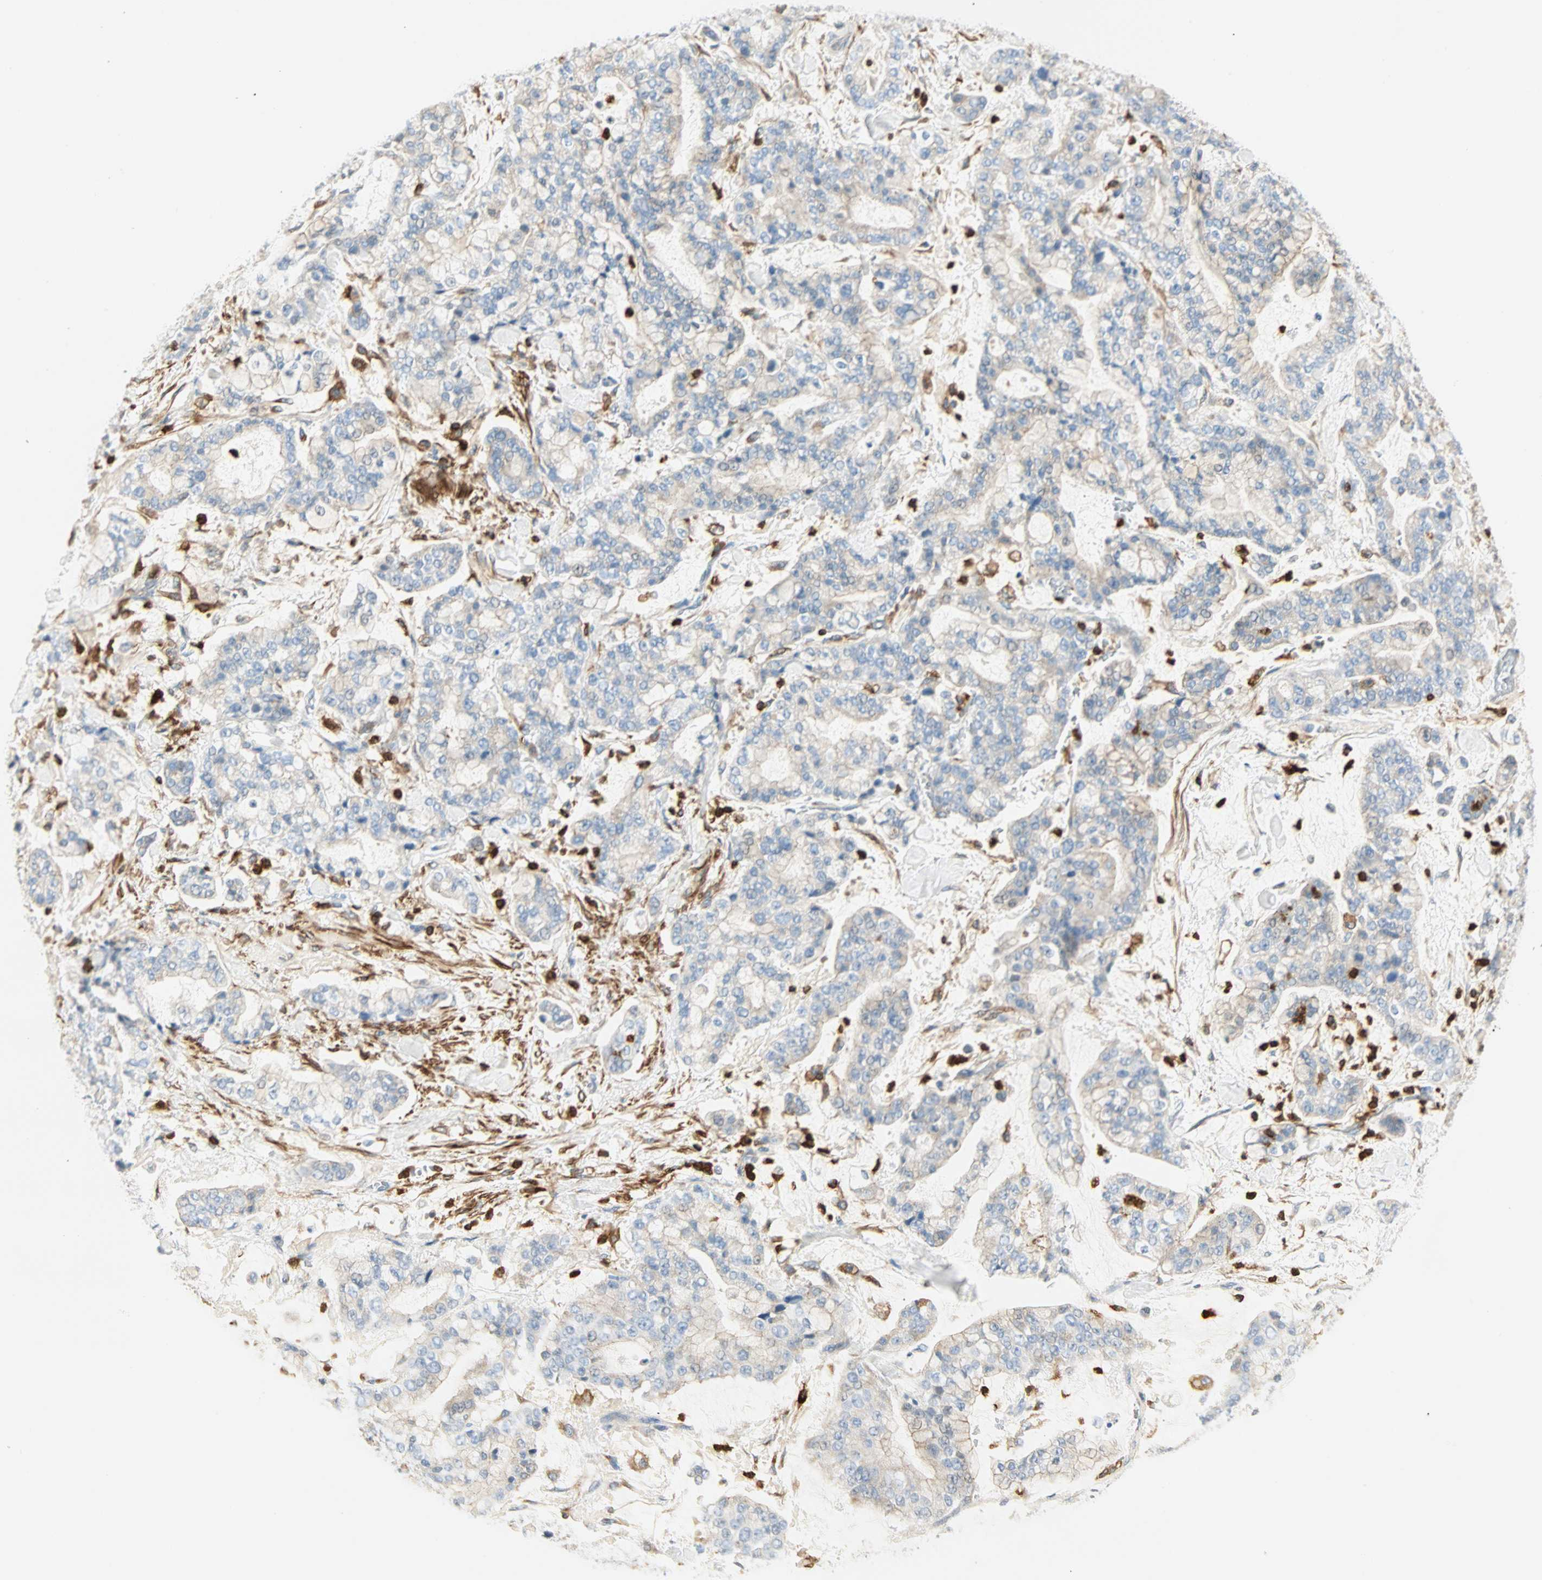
{"staining": {"intensity": "negative", "quantity": "none", "location": "none"}, "tissue": "stomach cancer", "cell_type": "Tumor cells", "image_type": "cancer", "snomed": [{"axis": "morphology", "description": "Normal tissue, NOS"}, {"axis": "morphology", "description": "Adenocarcinoma, NOS"}, {"axis": "topography", "description": "Stomach, upper"}, {"axis": "topography", "description": "Stomach"}], "caption": "The micrograph exhibits no staining of tumor cells in adenocarcinoma (stomach).", "gene": "FMNL1", "patient": {"sex": "male", "age": 76}}